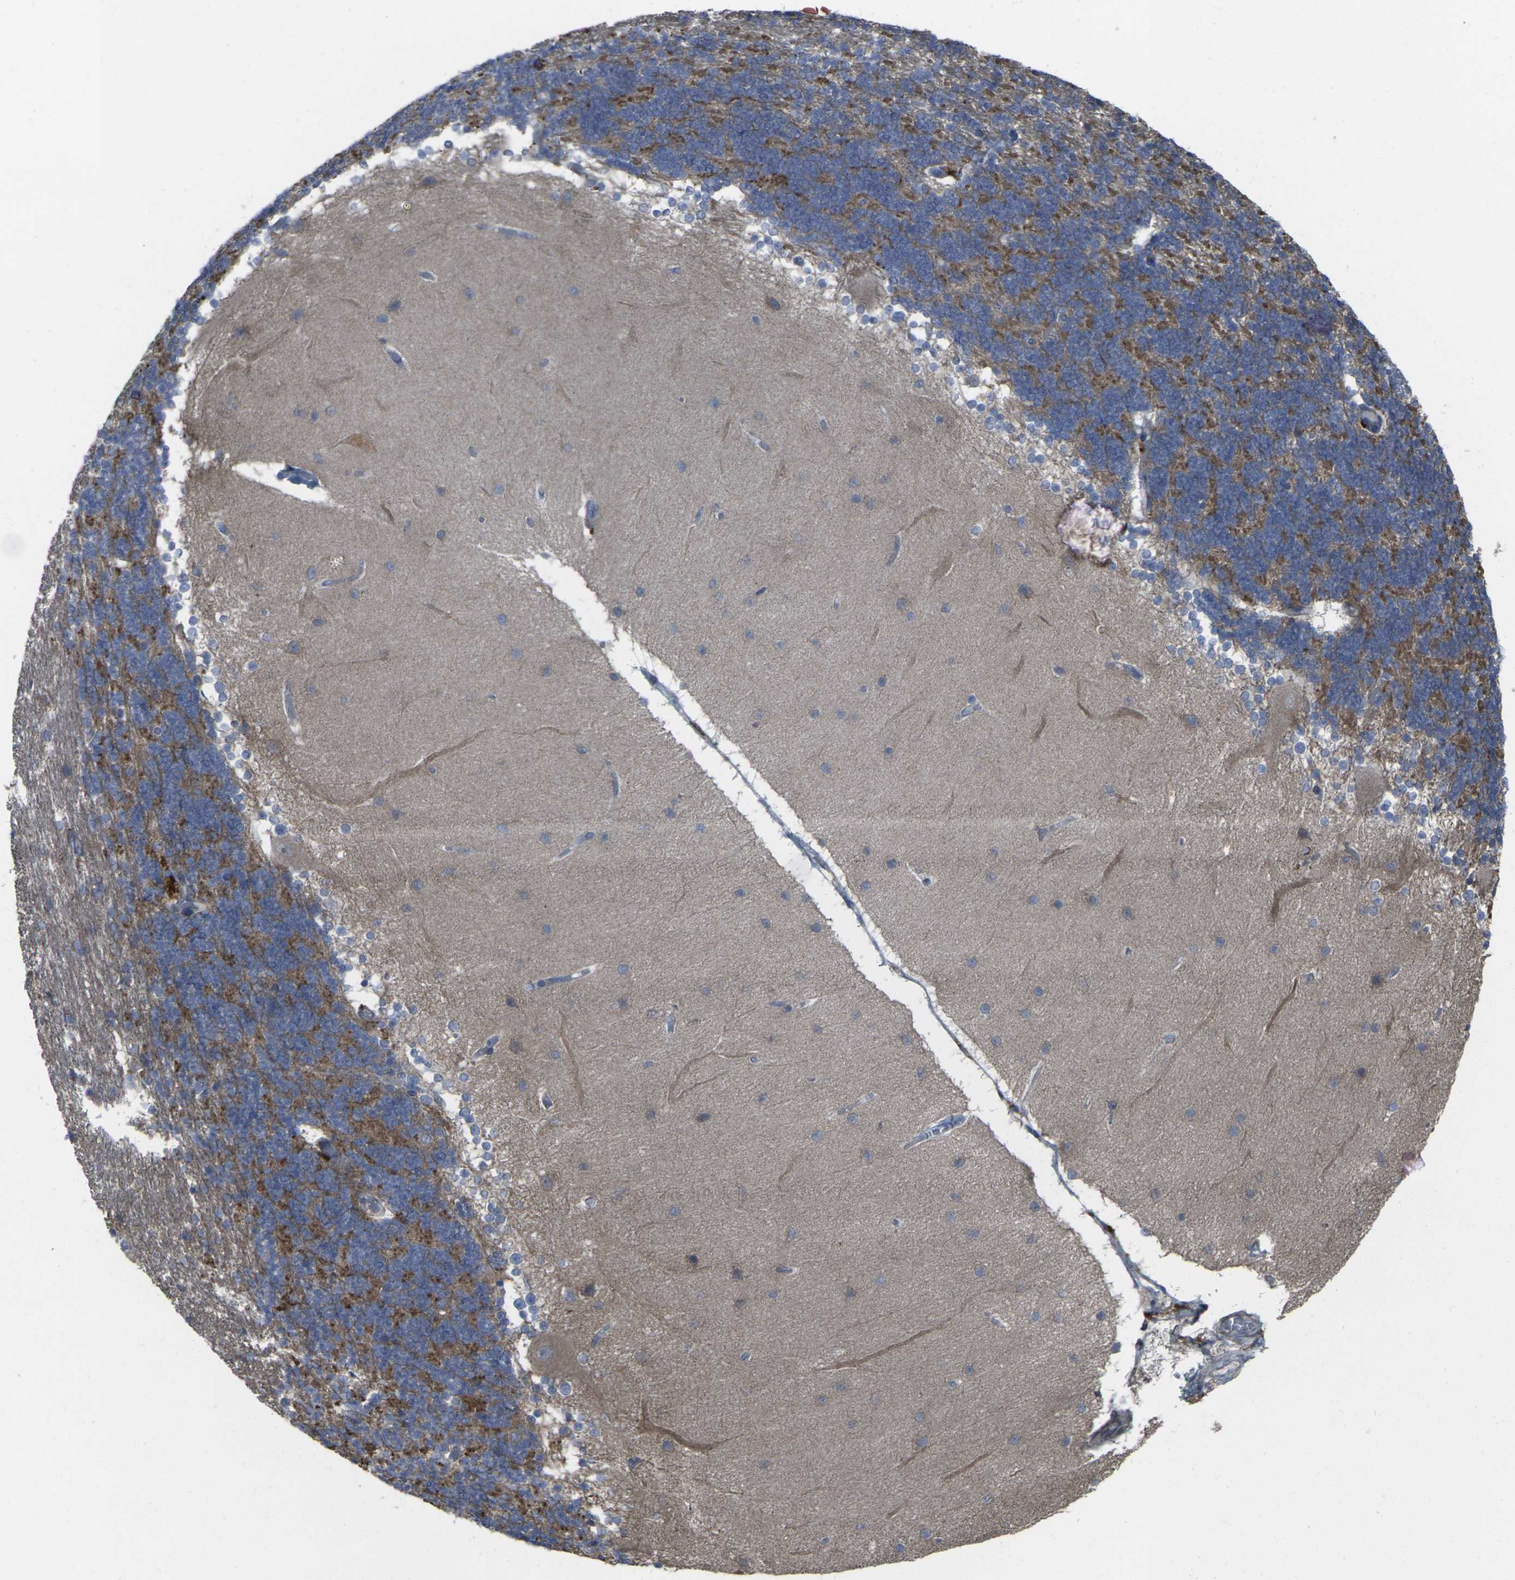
{"staining": {"intensity": "moderate", "quantity": ">75%", "location": "cytoplasmic/membranous"}, "tissue": "cerebellum", "cell_type": "Cells in granular layer", "image_type": "normal", "snomed": [{"axis": "morphology", "description": "Normal tissue, NOS"}, {"axis": "topography", "description": "Cerebellum"}], "caption": "Human cerebellum stained with a brown dye demonstrates moderate cytoplasmic/membranous positive expression in approximately >75% of cells in granular layer.", "gene": "CCR10", "patient": {"sex": "female", "age": 54}}